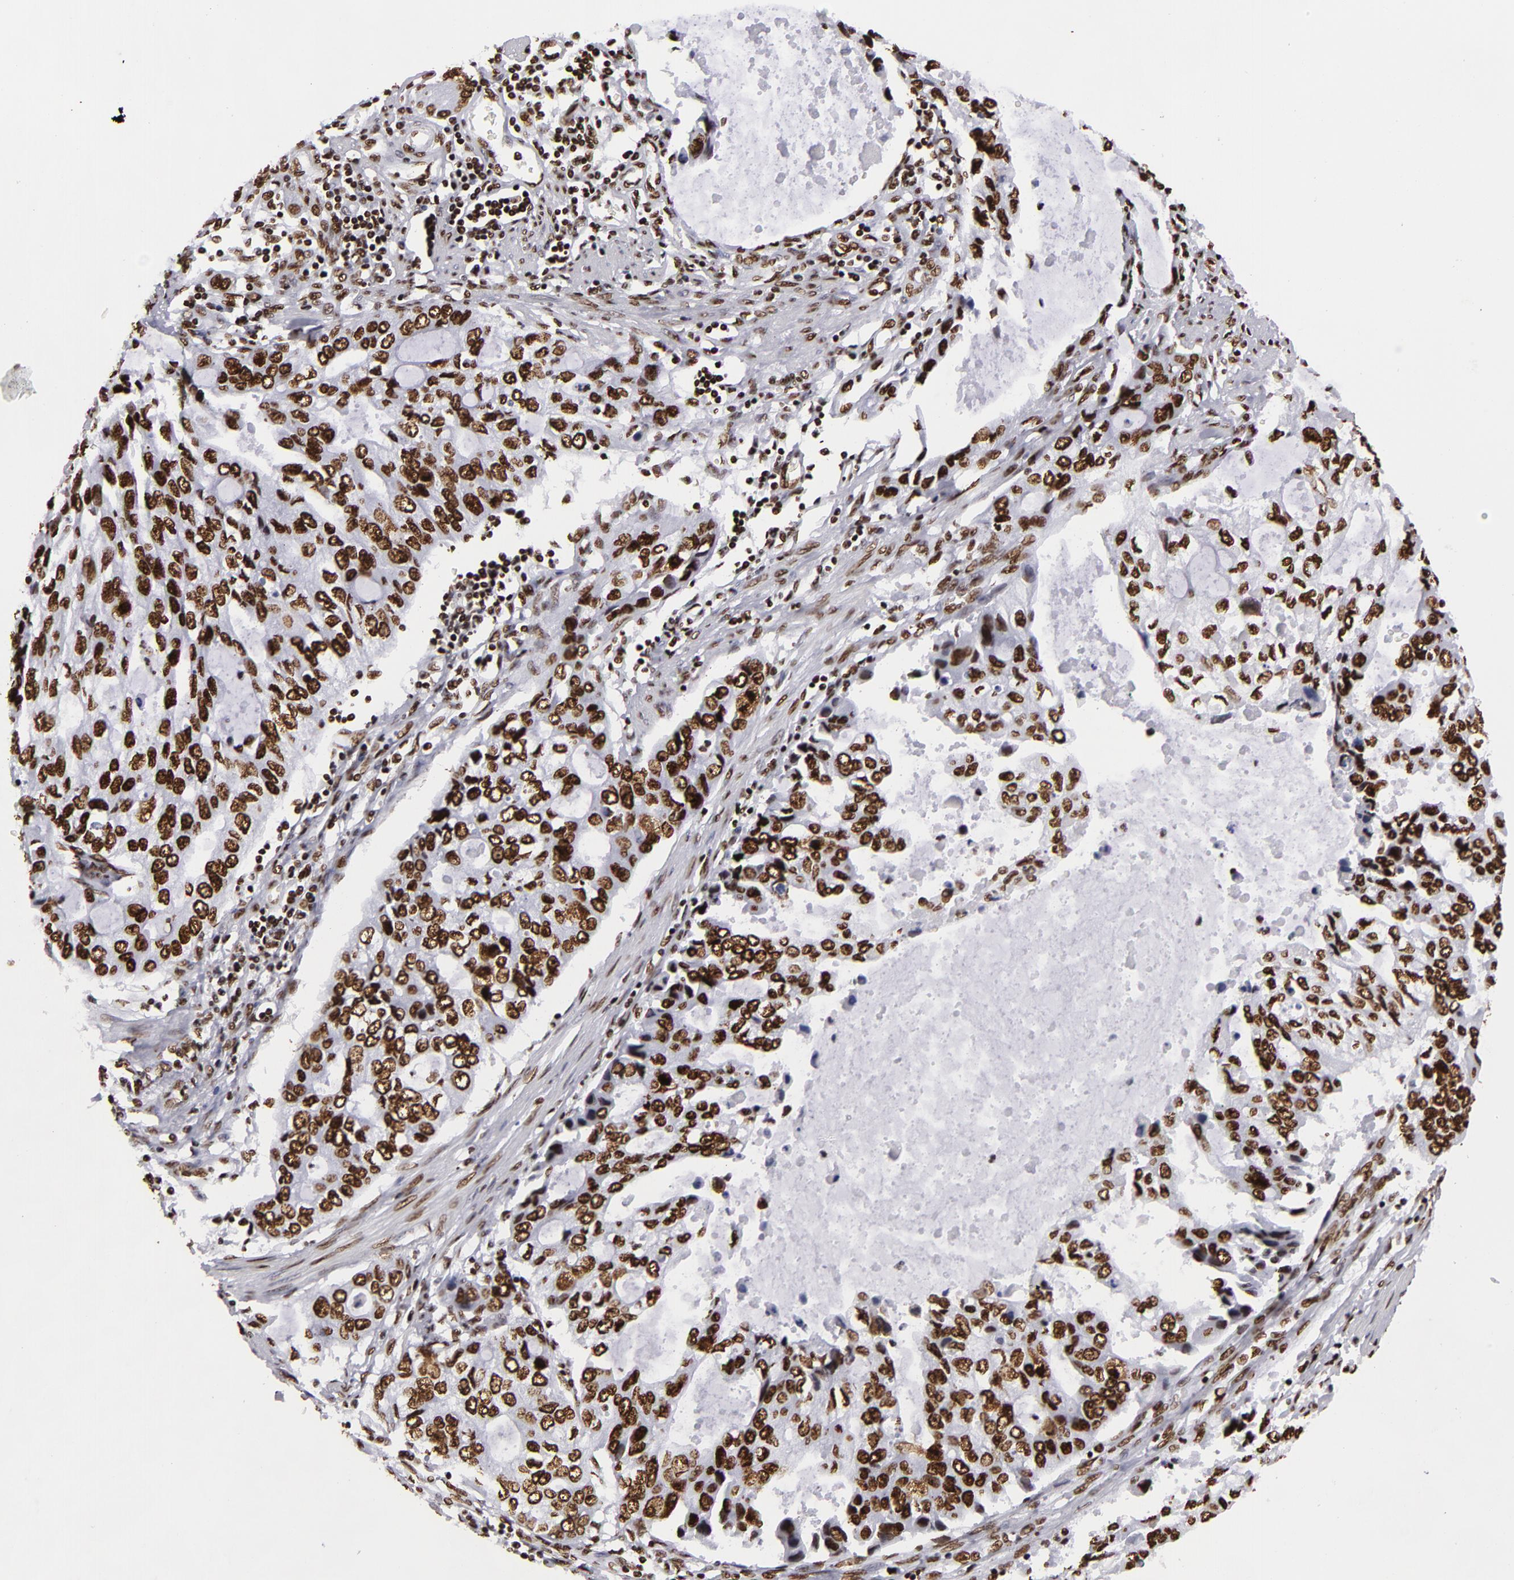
{"staining": {"intensity": "strong", "quantity": ">75%", "location": "nuclear"}, "tissue": "stomach cancer", "cell_type": "Tumor cells", "image_type": "cancer", "snomed": [{"axis": "morphology", "description": "Adenocarcinoma, NOS"}, {"axis": "topography", "description": "Stomach, upper"}], "caption": "Human stomach cancer stained with a brown dye exhibits strong nuclear positive expression in approximately >75% of tumor cells.", "gene": "SAFB", "patient": {"sex": "female", "age": 52}}